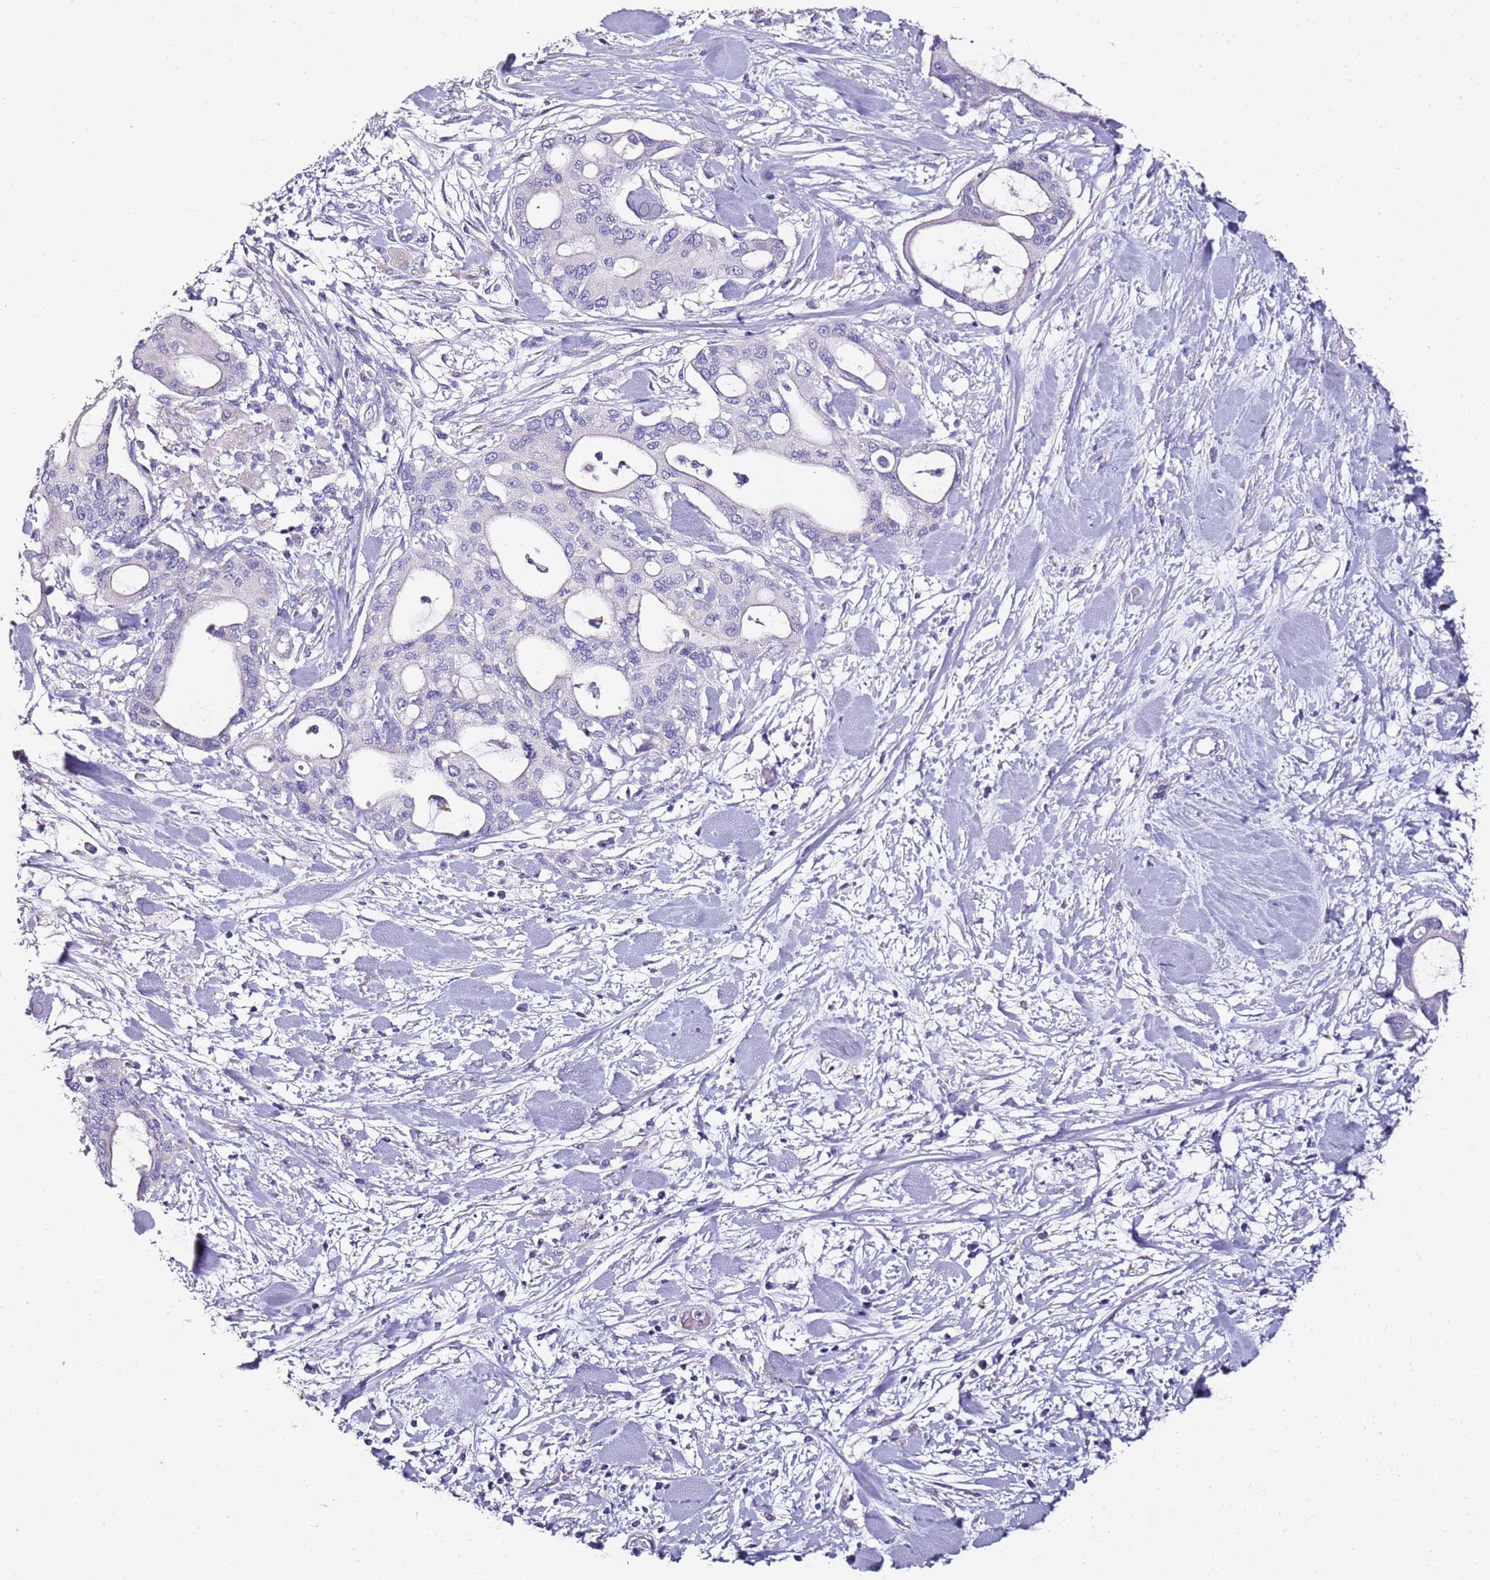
{"staining": {"intensity": "negative", "quantity": "none", "location": "none"}, "tissue": "pancreatic cancer", "cell_type": "Tumor cells", "image_type": "cancer", "snomed": [{"axis": "morphology", "description": "Adenocarcinoma, NOS"}, {"axis": "topography", "description": "Pancreas"}], "caption": "A high-resolution image shows immunohistochemistry staining of pancreatic adenocarcinoma, which exhibits no significant staining in tumor cells.", "gene": "MYBPC3", "patient": {"sex": "male", "age": 46}}